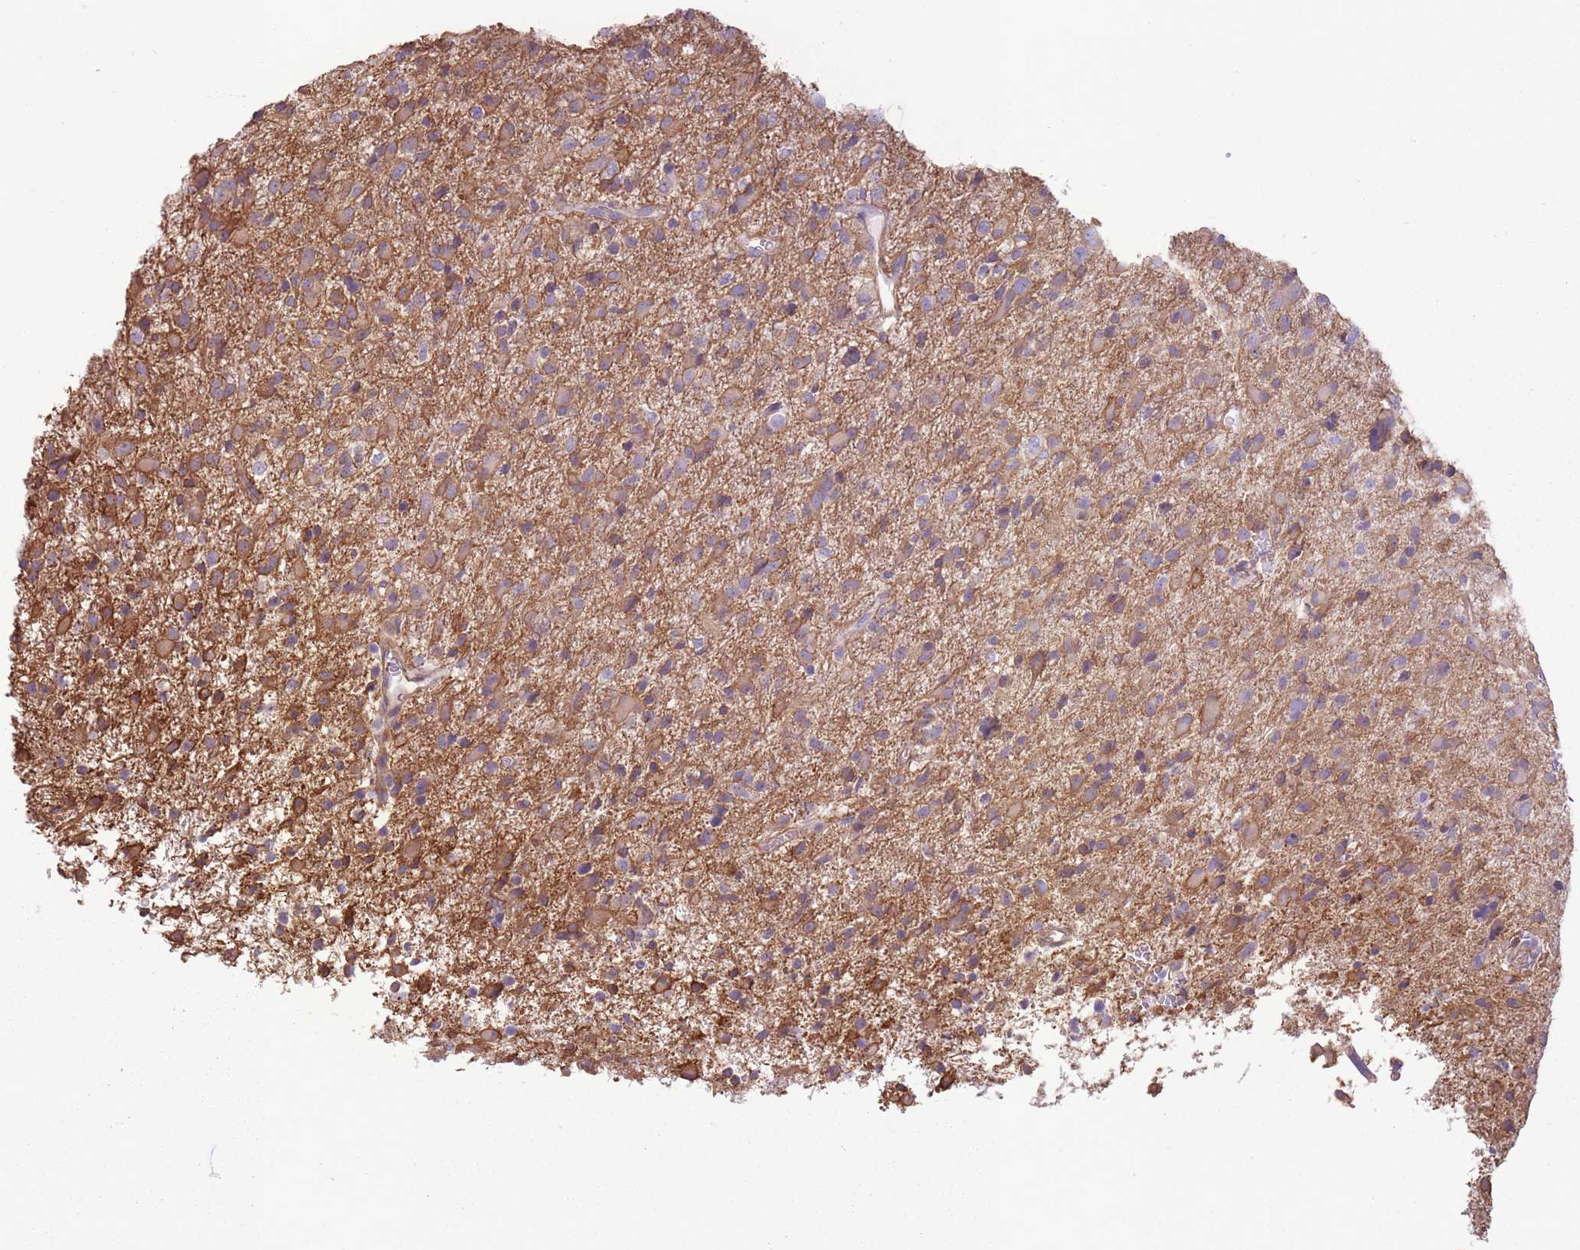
{"staining": {"intensity": "moderate", "quantity": "<25%", "location": "cytoplasmic/membranous"}, "tissue": "glioma", "cell_type": "Tumor cells", "image_type": "cancer", "snomed": [{"axis": "morphology", "description": "Glioma, malignant, Low grade"}, {"axis": "topography", "description": "Brain"}], "caption": "Moderate cytoplasmic/membranous protein expression is seen in approximately <25% of tumor cells in glioma.", "gene": "ADD1", "patient": {"sex": "male", "age": 65}}